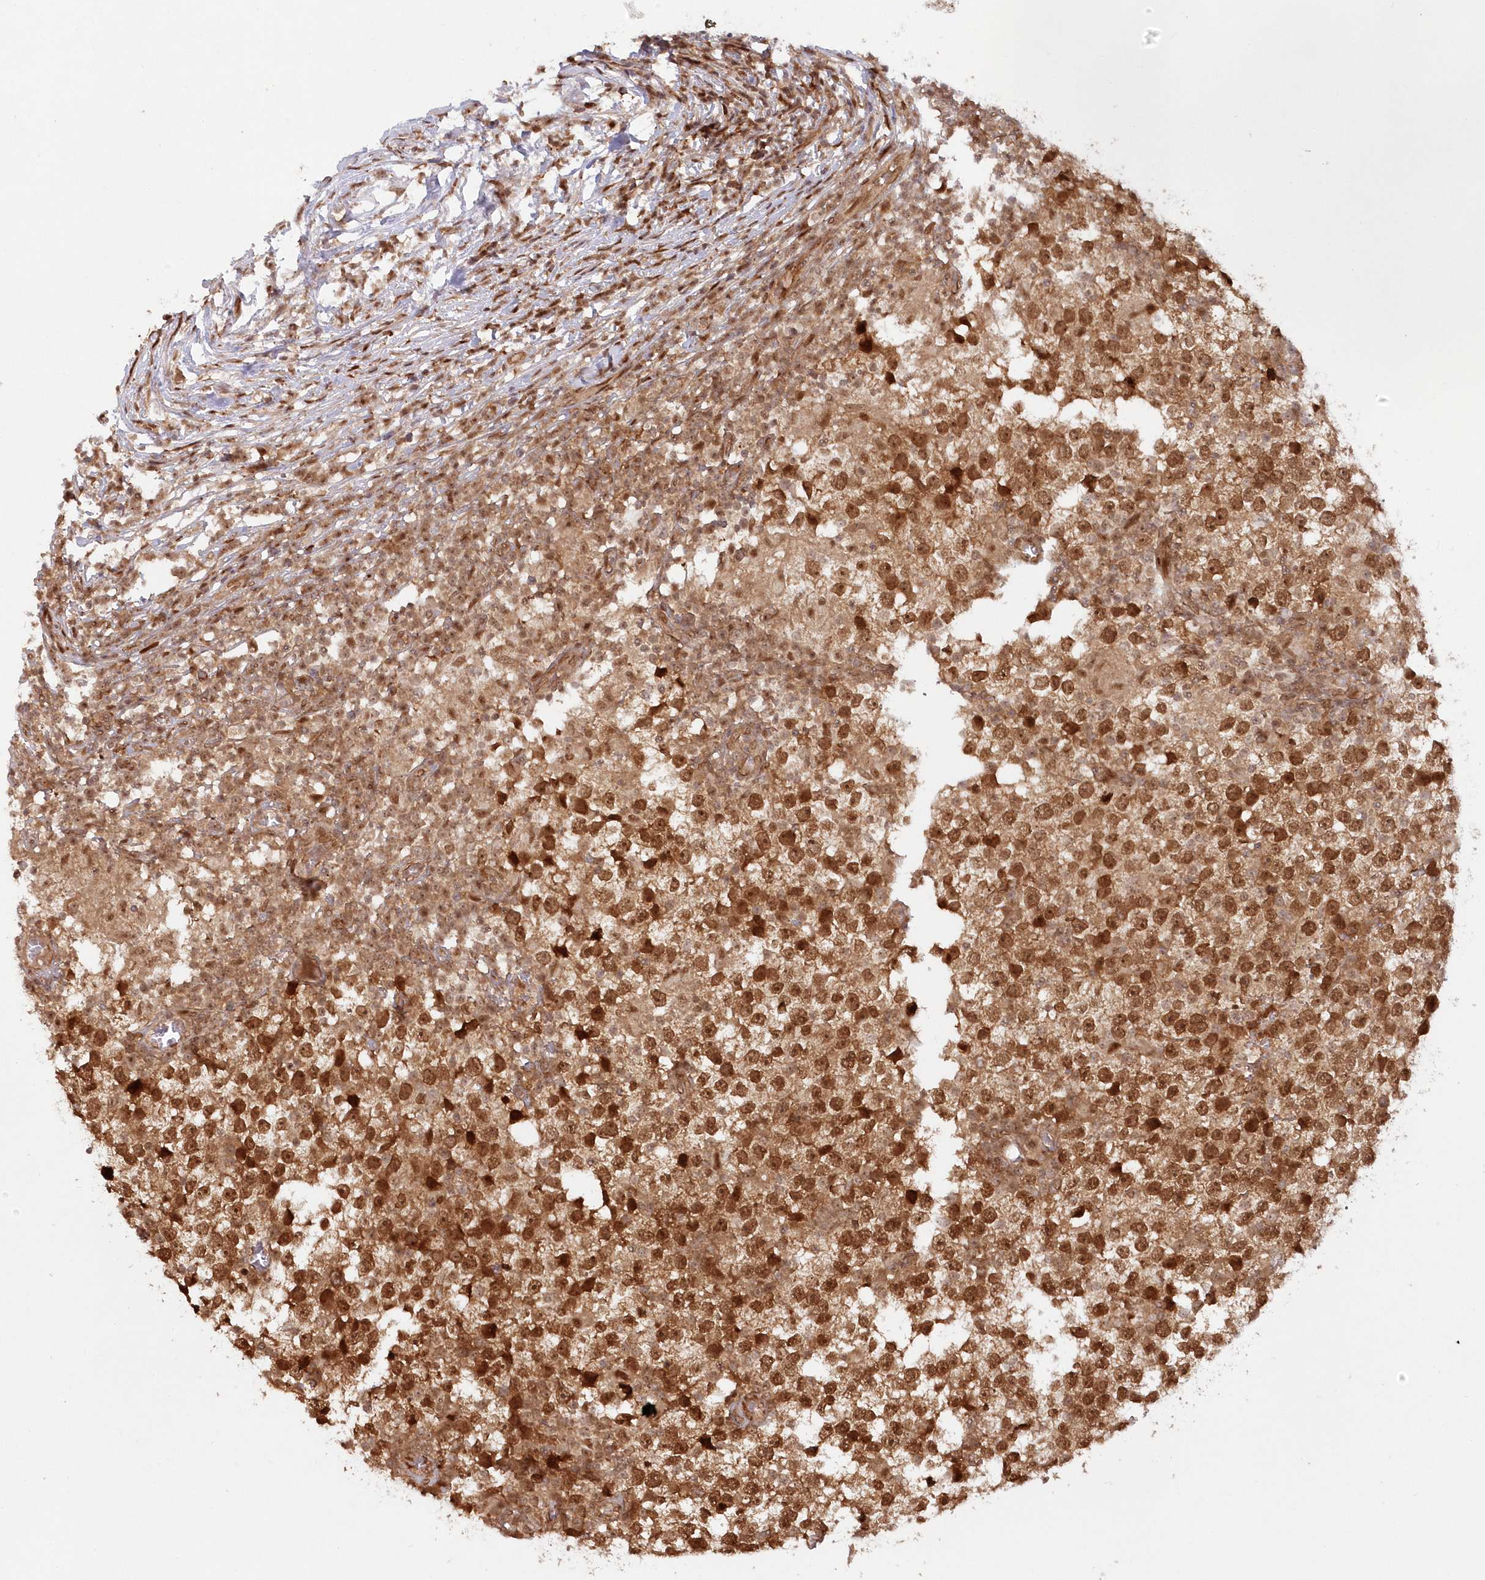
{"staining": {"intensity": "strong", "quantity": ">75%", "location": "cytoplasmic/membranous,nuclear"}, "tissue": "testis cancer", "cell_type": "Tumor cells", "image_type": "cancer", "snomed": [{"axis": "morphology", "description": "Seminoma, NOS"}, {"axis": "topography", "description": "Testis"}], "caption": "Seminoma (testis) was stained to show a protein in brown. There is high levels of strong cytoplasmic/membranous and nuclear positivity in approximately >75% of tumor cells.", "gene": "TOGARAM2", "patient": {"sex": "male", "age": 65}}